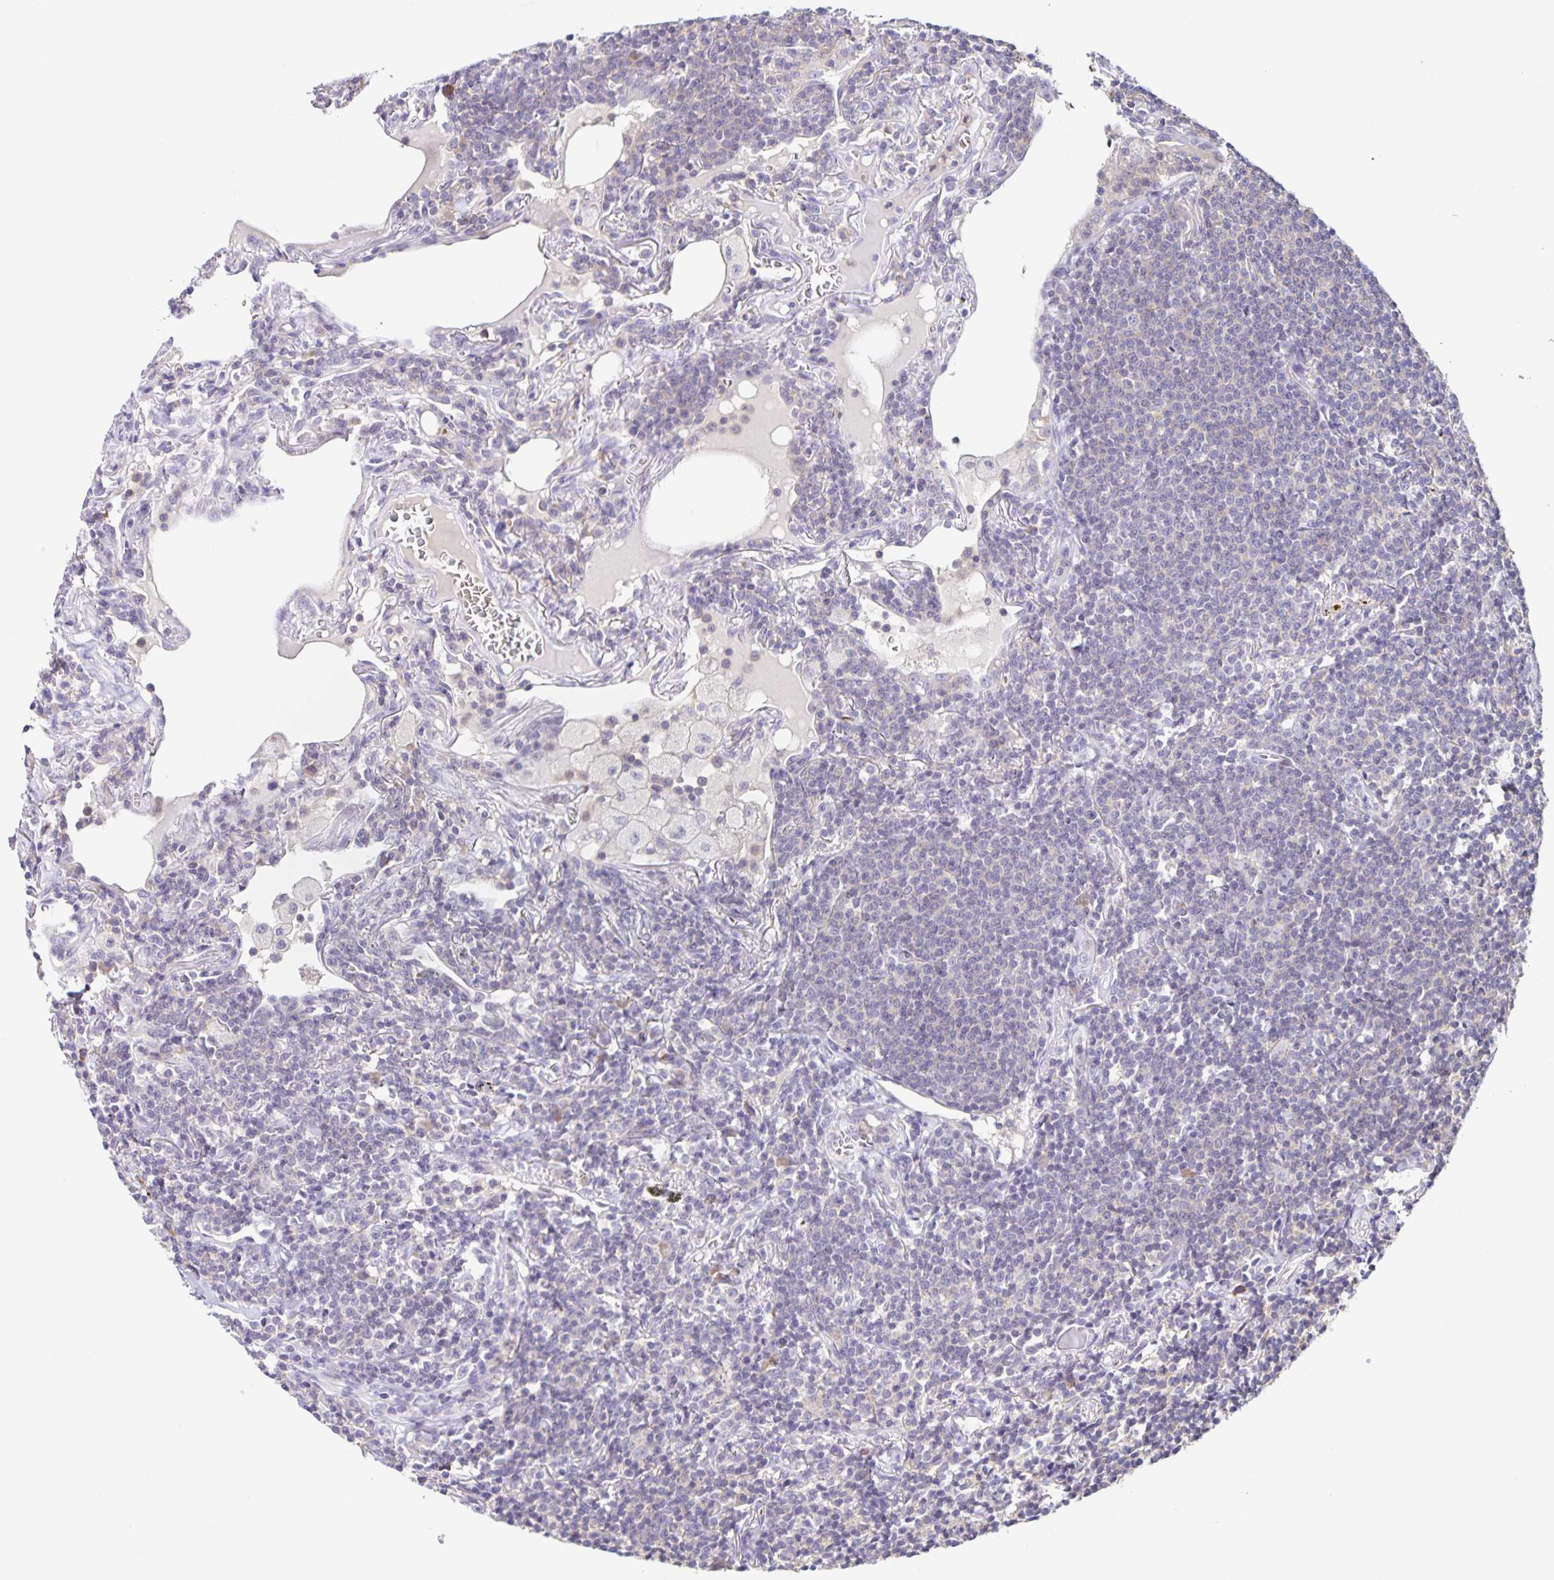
{"staining": {"intensity": "negative", "quantity": "none", "location": "none"}, "tissue": "lymphoma", "cell_type": "Tumor cells", "image_type": "cancer", "snomed": [{"axis": "morphology", "description": "Malignant lymphoma, non-Hodgkin's type, Low grade"}, {"axis": "topography", "description": "Lung"}], "caption": "This is a photomicrograph of immunohistochemistry (IHC) staining of malignant lymphoma, non-Hodgkin's type (low-grade), which shows no positivity in tumor cells.", "gene": "STPG4", "patient": {"sex": "female", "age": 71}}